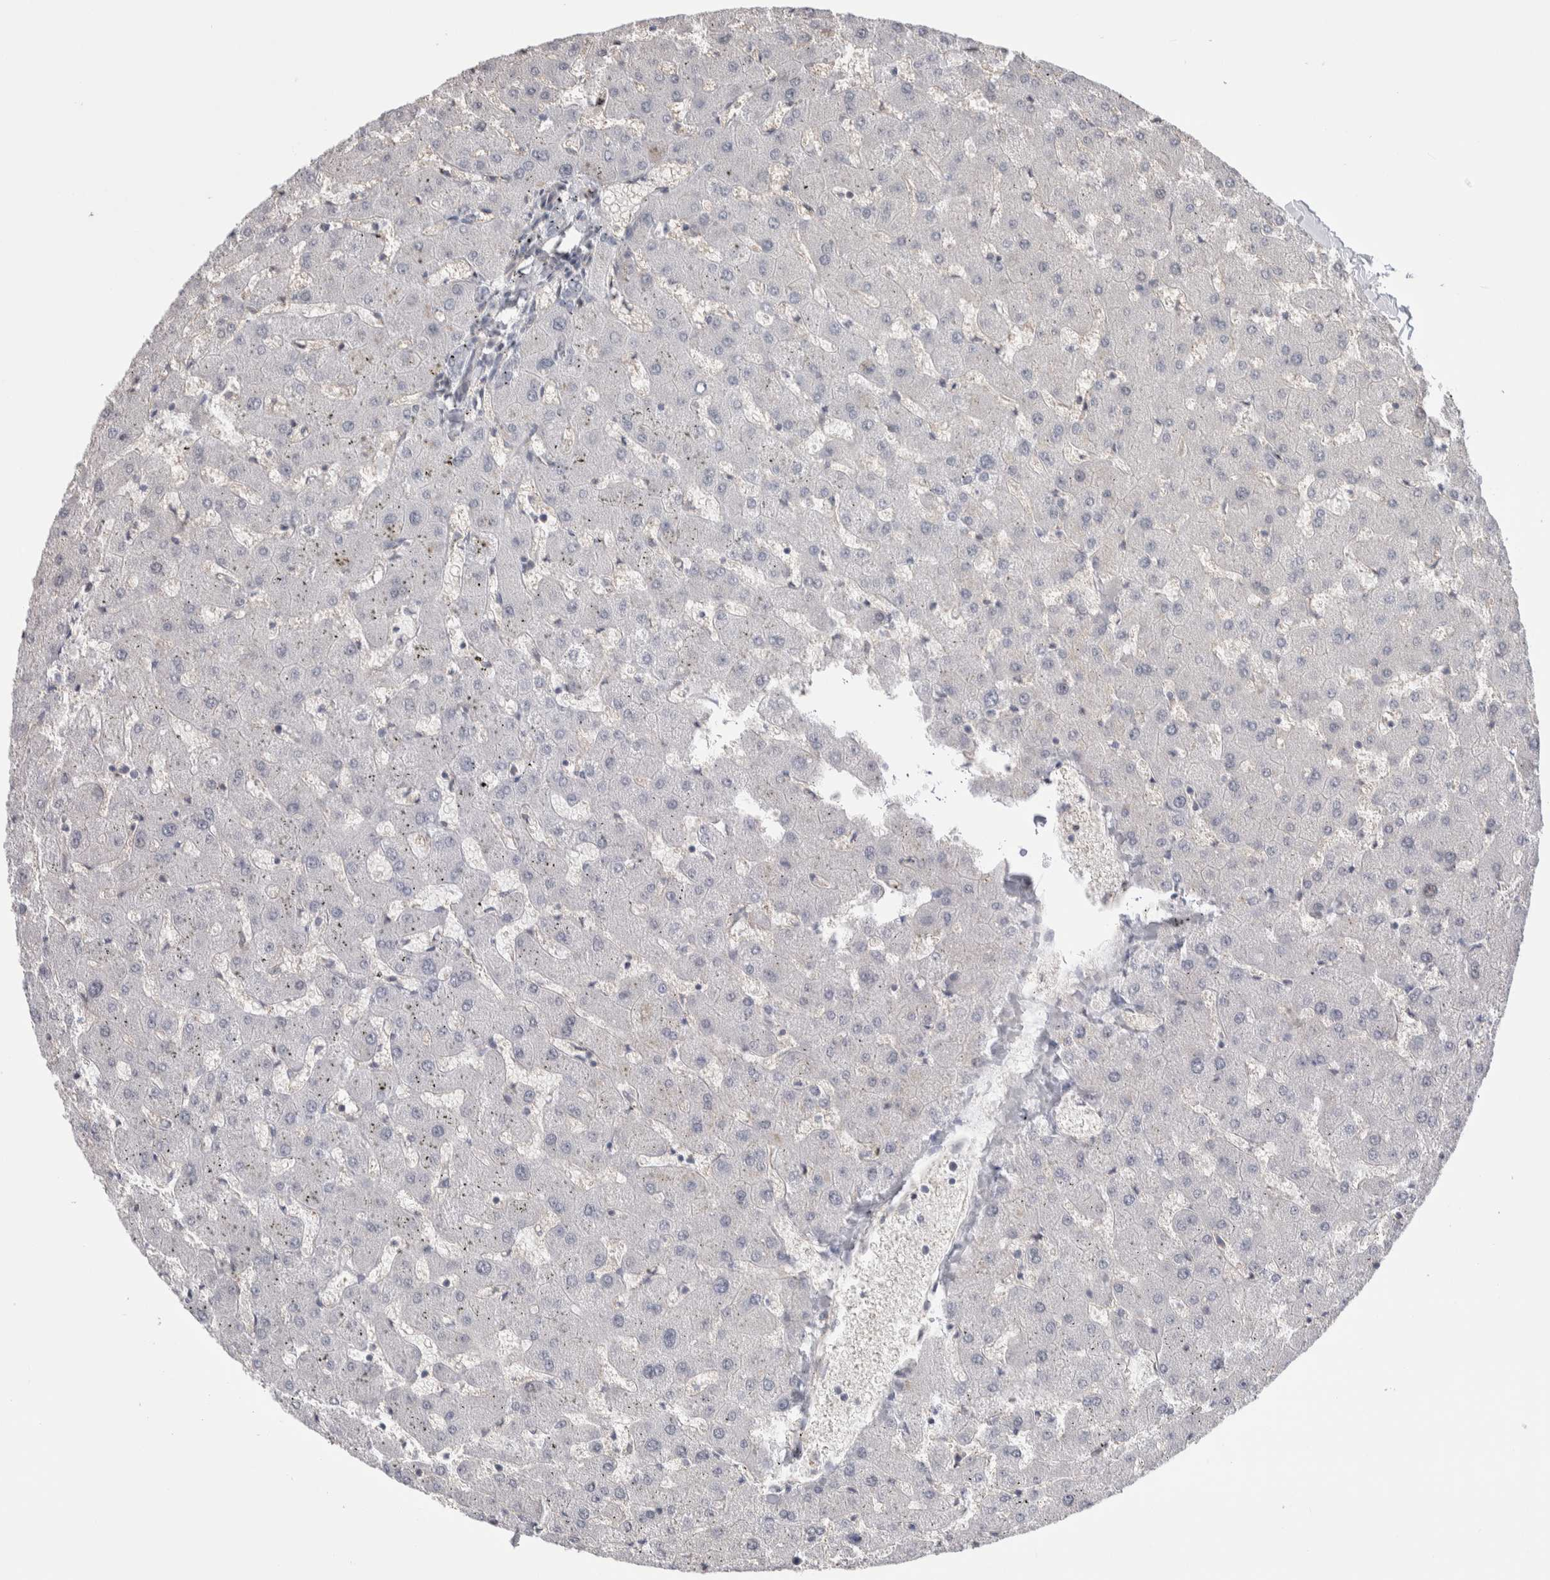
{"staining": {"intensity": "negative", "quantity": "none", "location": "none"}, "tissue": "liver", "cell_type": "Cholangiocytes", "image_type": "normal", "snomed": [{"axis": "morphology", "description": "Normal tissue, NOS"}, {"axis": "topography", "description": "Liver"}], "caption": "Photomicrograph shows no protein expression in cholangiocytes of normal liver.", "gene": "ZBTB49", "patient": {"sex": "female", "age": 63}}